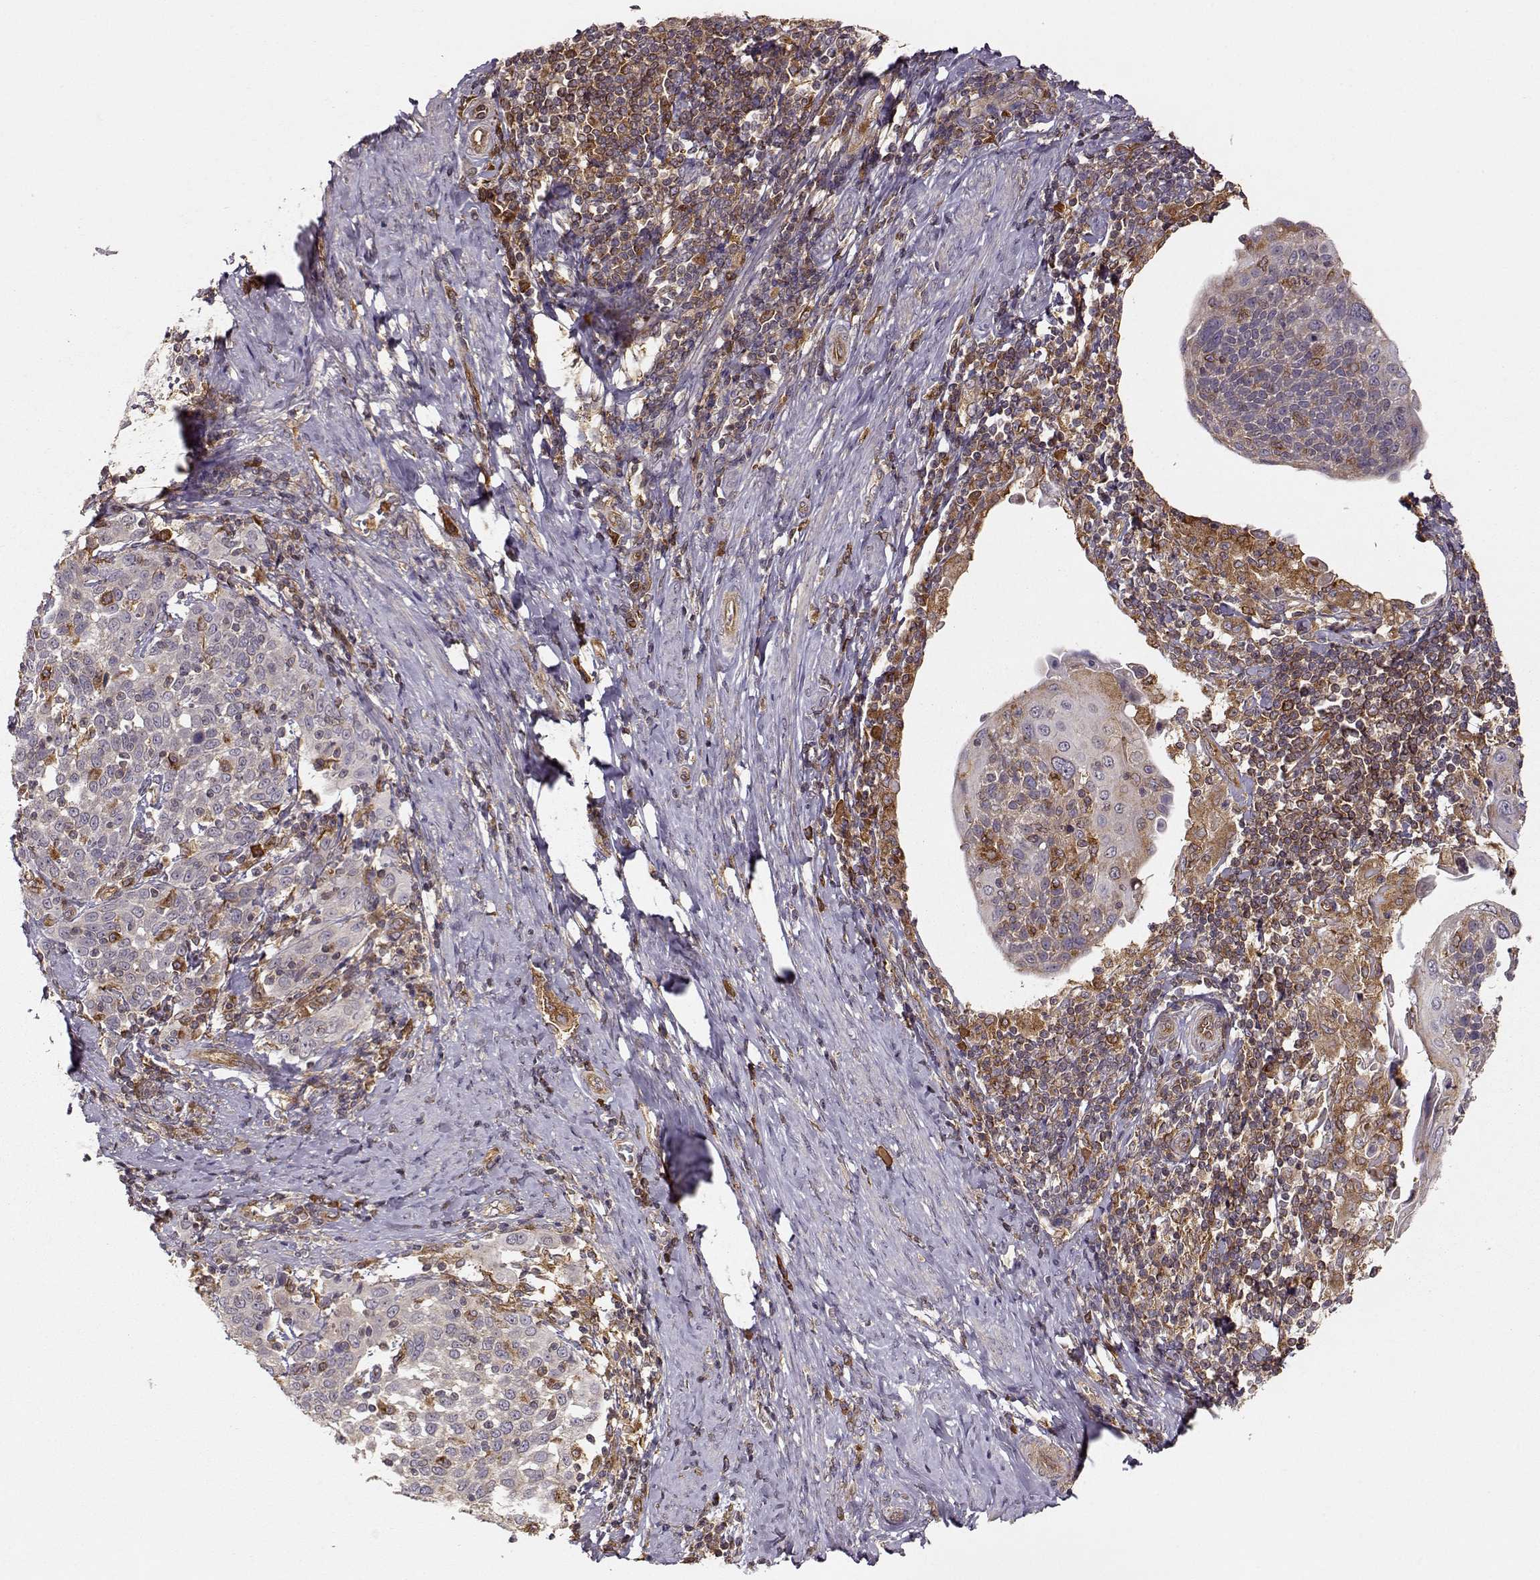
{"staining": {"intensity": "moderate", "quantity": "25%-75%", "location": "cytoplasmic/membranous"}, "tissue": "cervical cancer", "cell_type": "Tumor cells", "image_type": "cancer", "snomed": [{"axis": "morphology", "description": "Squamous cell carcinoma, NOS"}, {"axis": "topography", "description": "Cervix"}], "caption": "Human cervical cancer stained with a protein marker exhibits moderate staining in tumor cells.", "gene": "ARHGEF2", "patient": {"sex": "female", "age": 61}}